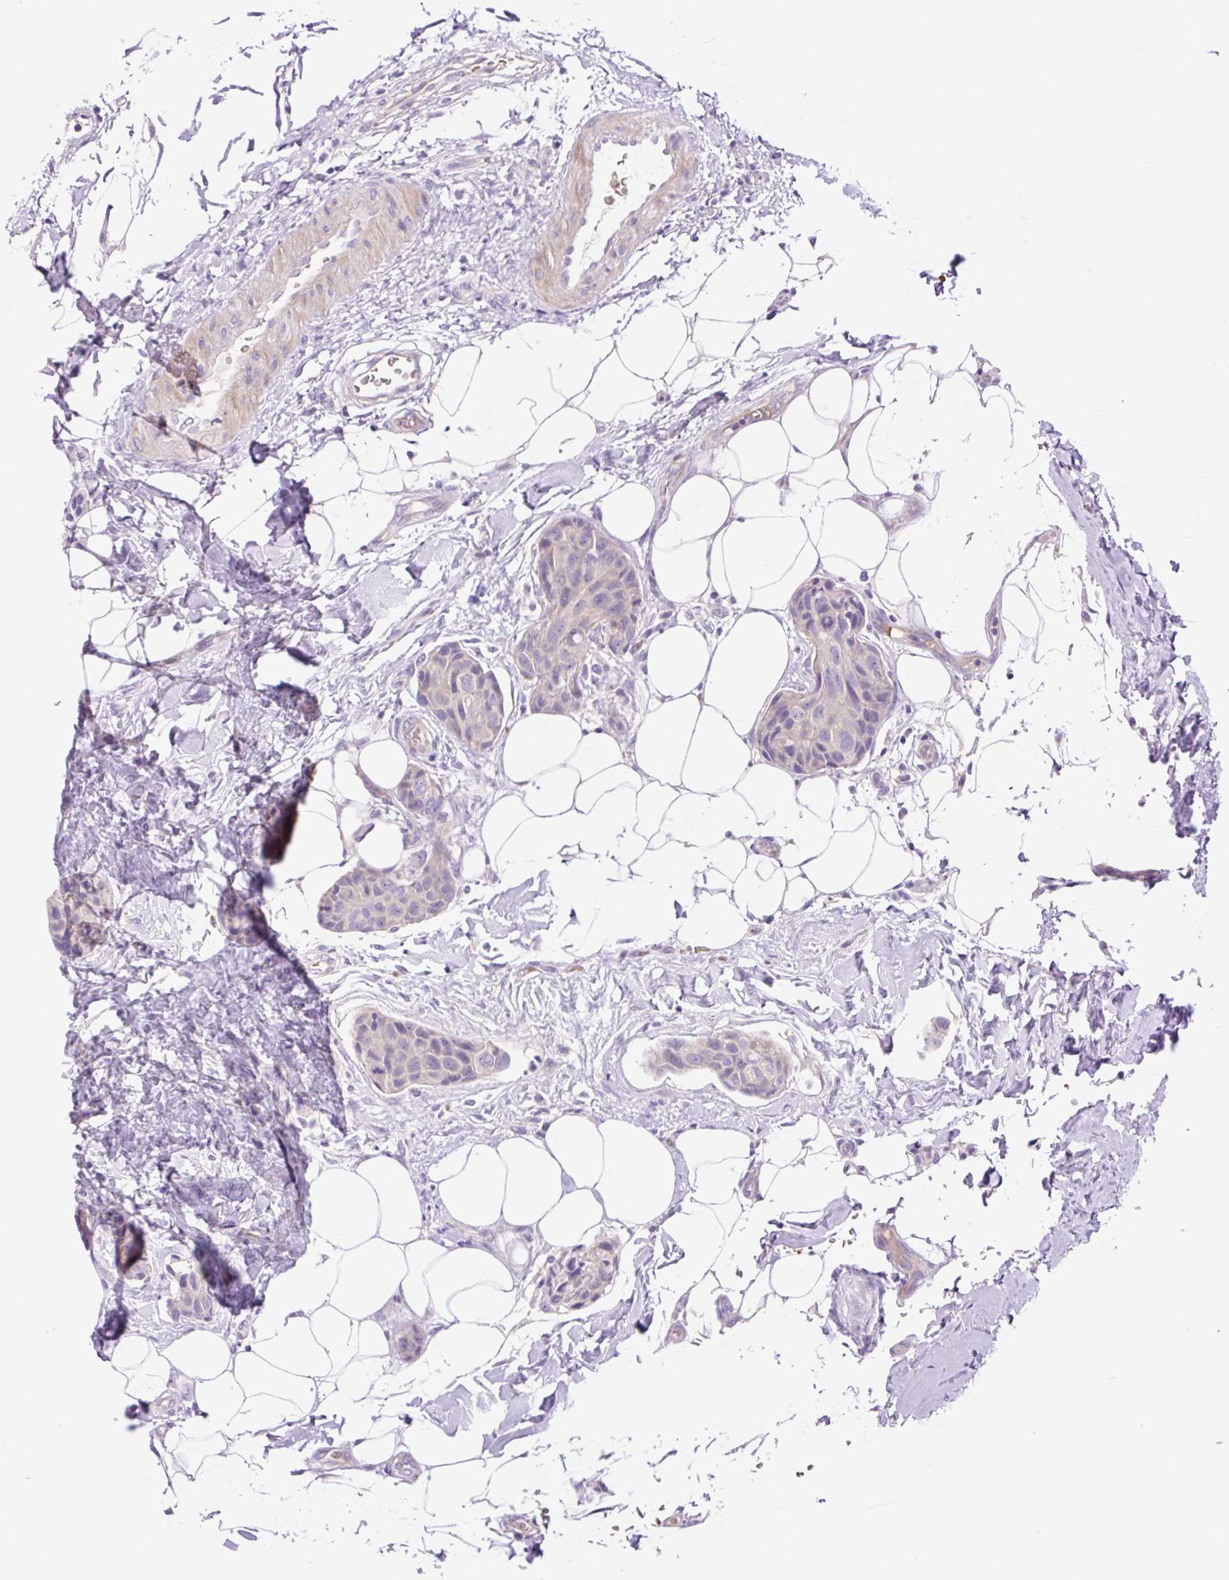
{"staining": {"intensity": "negative", "quantity": "none", "location": "none"}, "tissue": "breast cancer", "cell_type": "Tumor cells", "image_type": "cancer", "snomed": [{"axis": "morphology", "description": "Duct carcinoma"}, {"axis": "topography", "description": "Breast"}, {"axis": "topography", "description": "Lymph node"}], "caption": "Immunohistochemistry (IHC) image of neoplastic tissue: breast cancer (infiltrating ductal carcinoma) stained with DAB (3,3'-diaminobenzidine) demonstrates no significant protein expression in tumor cells.", "gene": "LHFPL5", "patient": {"sex": "female", "age": 80}}